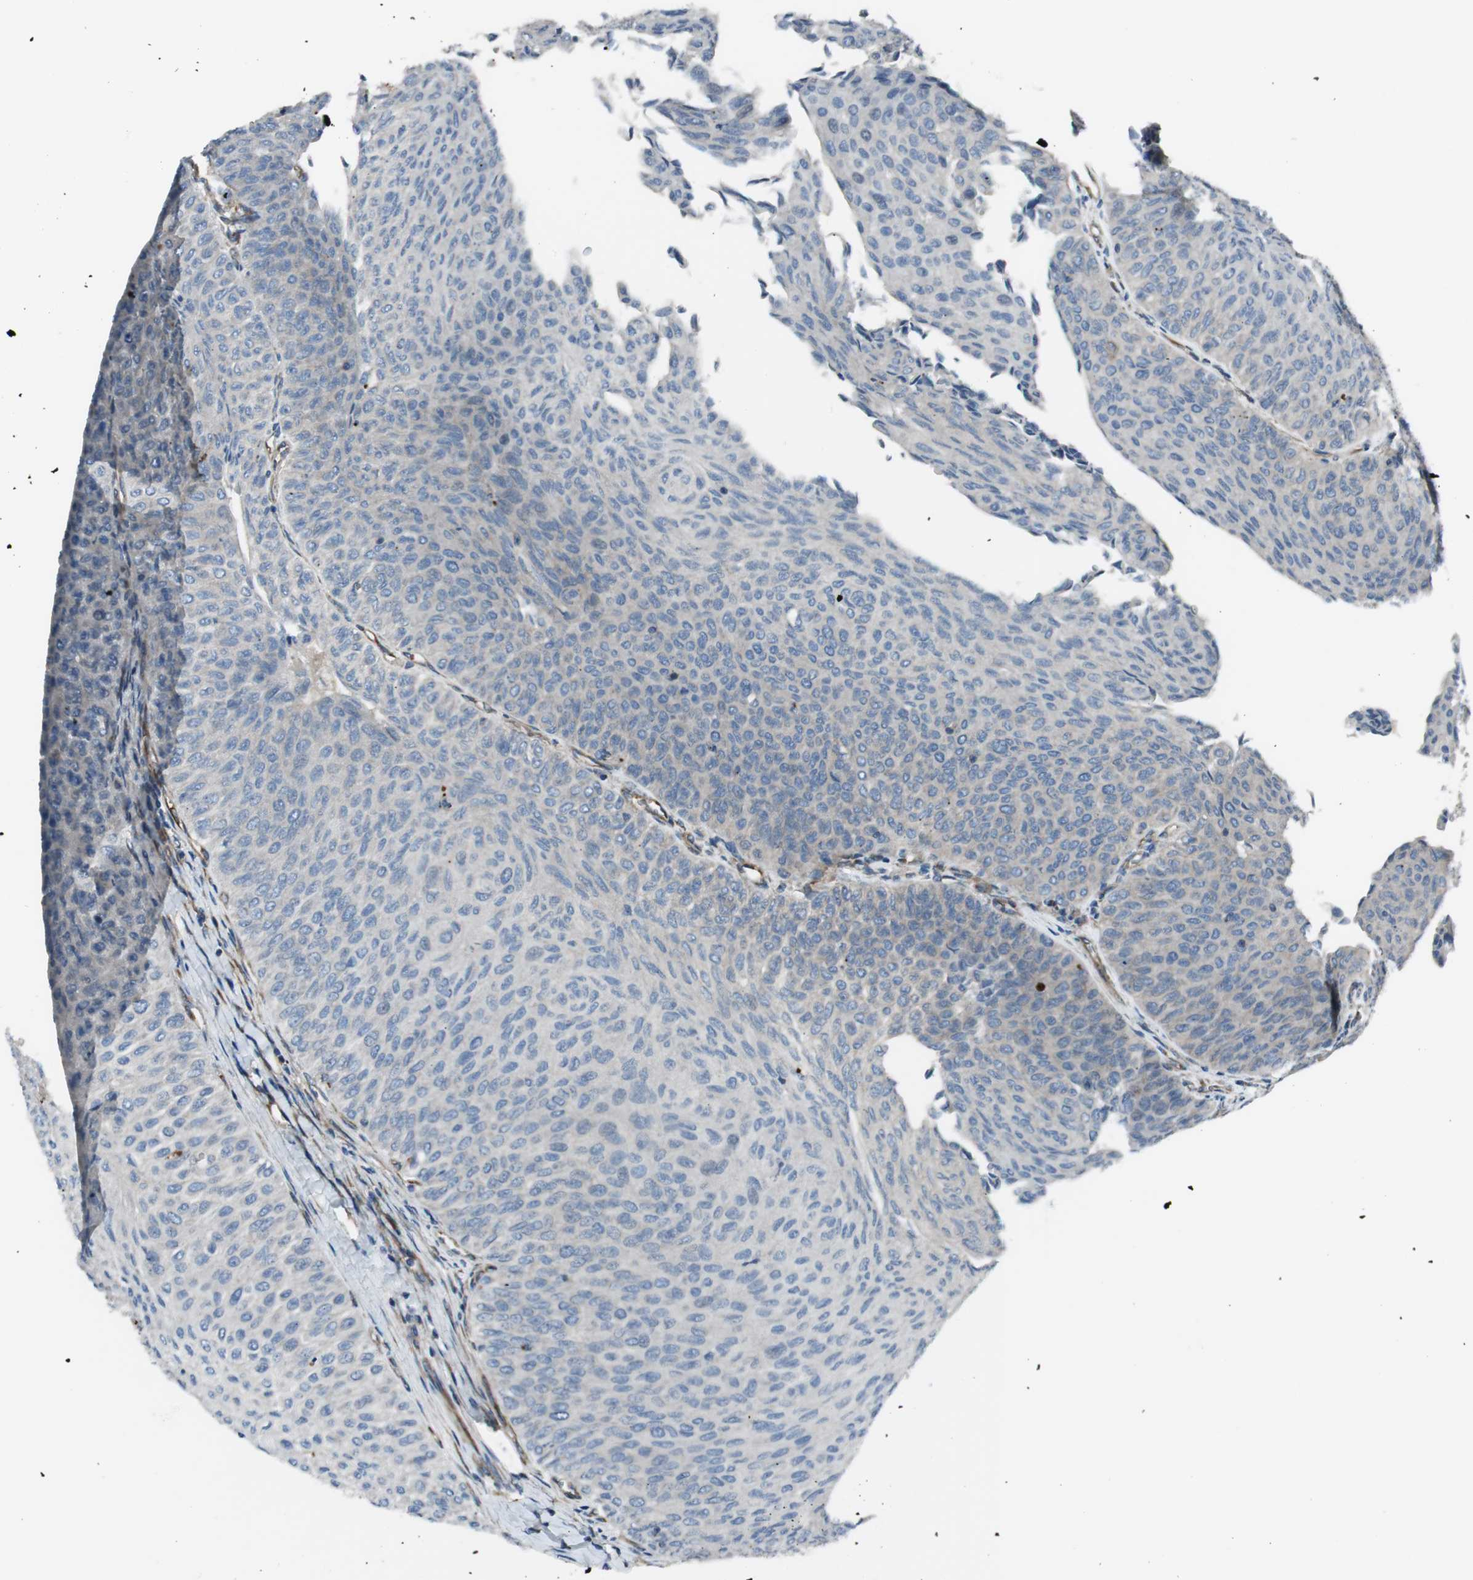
{"staining": {"intensity": "negative", "quantity": "none", "location": "none"}, "tissue": "urothelial cancer", "cell_type": "Tumor cells", "image_type": "cancer", "snomed": [{"axis": "morphology", "description": "Urothelial carcinoma, Low grade"}, {"axis": "topography", "description": "Urinary bladder"}], "caption": "This is an immunohistochemistry (IHC) micrograph of urothelial carcinoma (low-grade). There is no staining in tumor cells.", "gene": "PRKG1", "patient": {"sex": "male", "age": 78}}